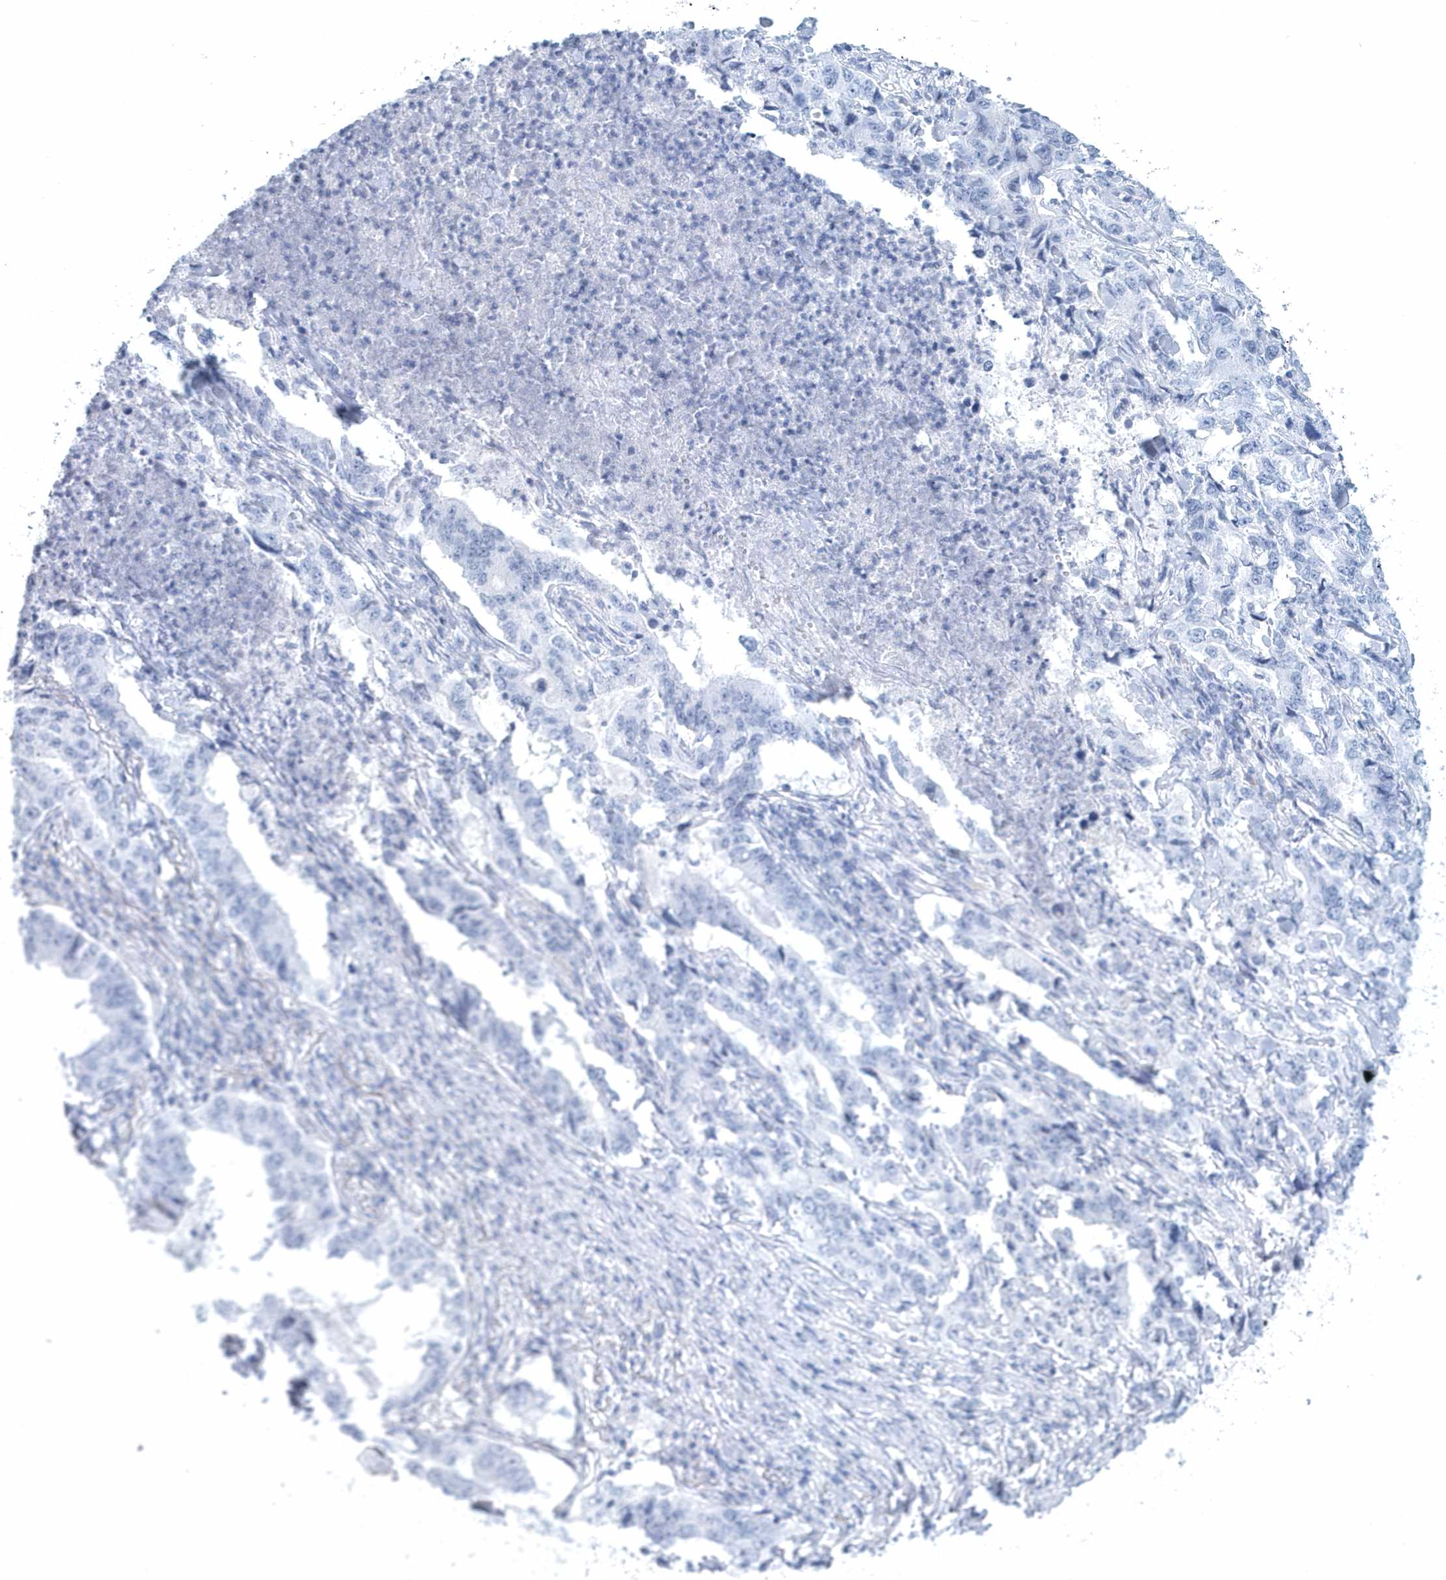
{"staining": {"intensity": "negative", "quantity": "none", "location": "none"}, "tissue": "lung cancer", "cell_type": "Tumor cells", "image_type": "cancer", "snomed": [{"axis": "morphology", "description": "Adenocarcinoma, NOS"}, {"axis": "topography", "description": "Lung"}], "caption": "Human lung cancer (adenocarcinoma) stained for a protein using immunohistochemistry reveals no positivity in tumor cells.", "gene": "PTPRO", "patient": {"sex": "female", "age": 51}}